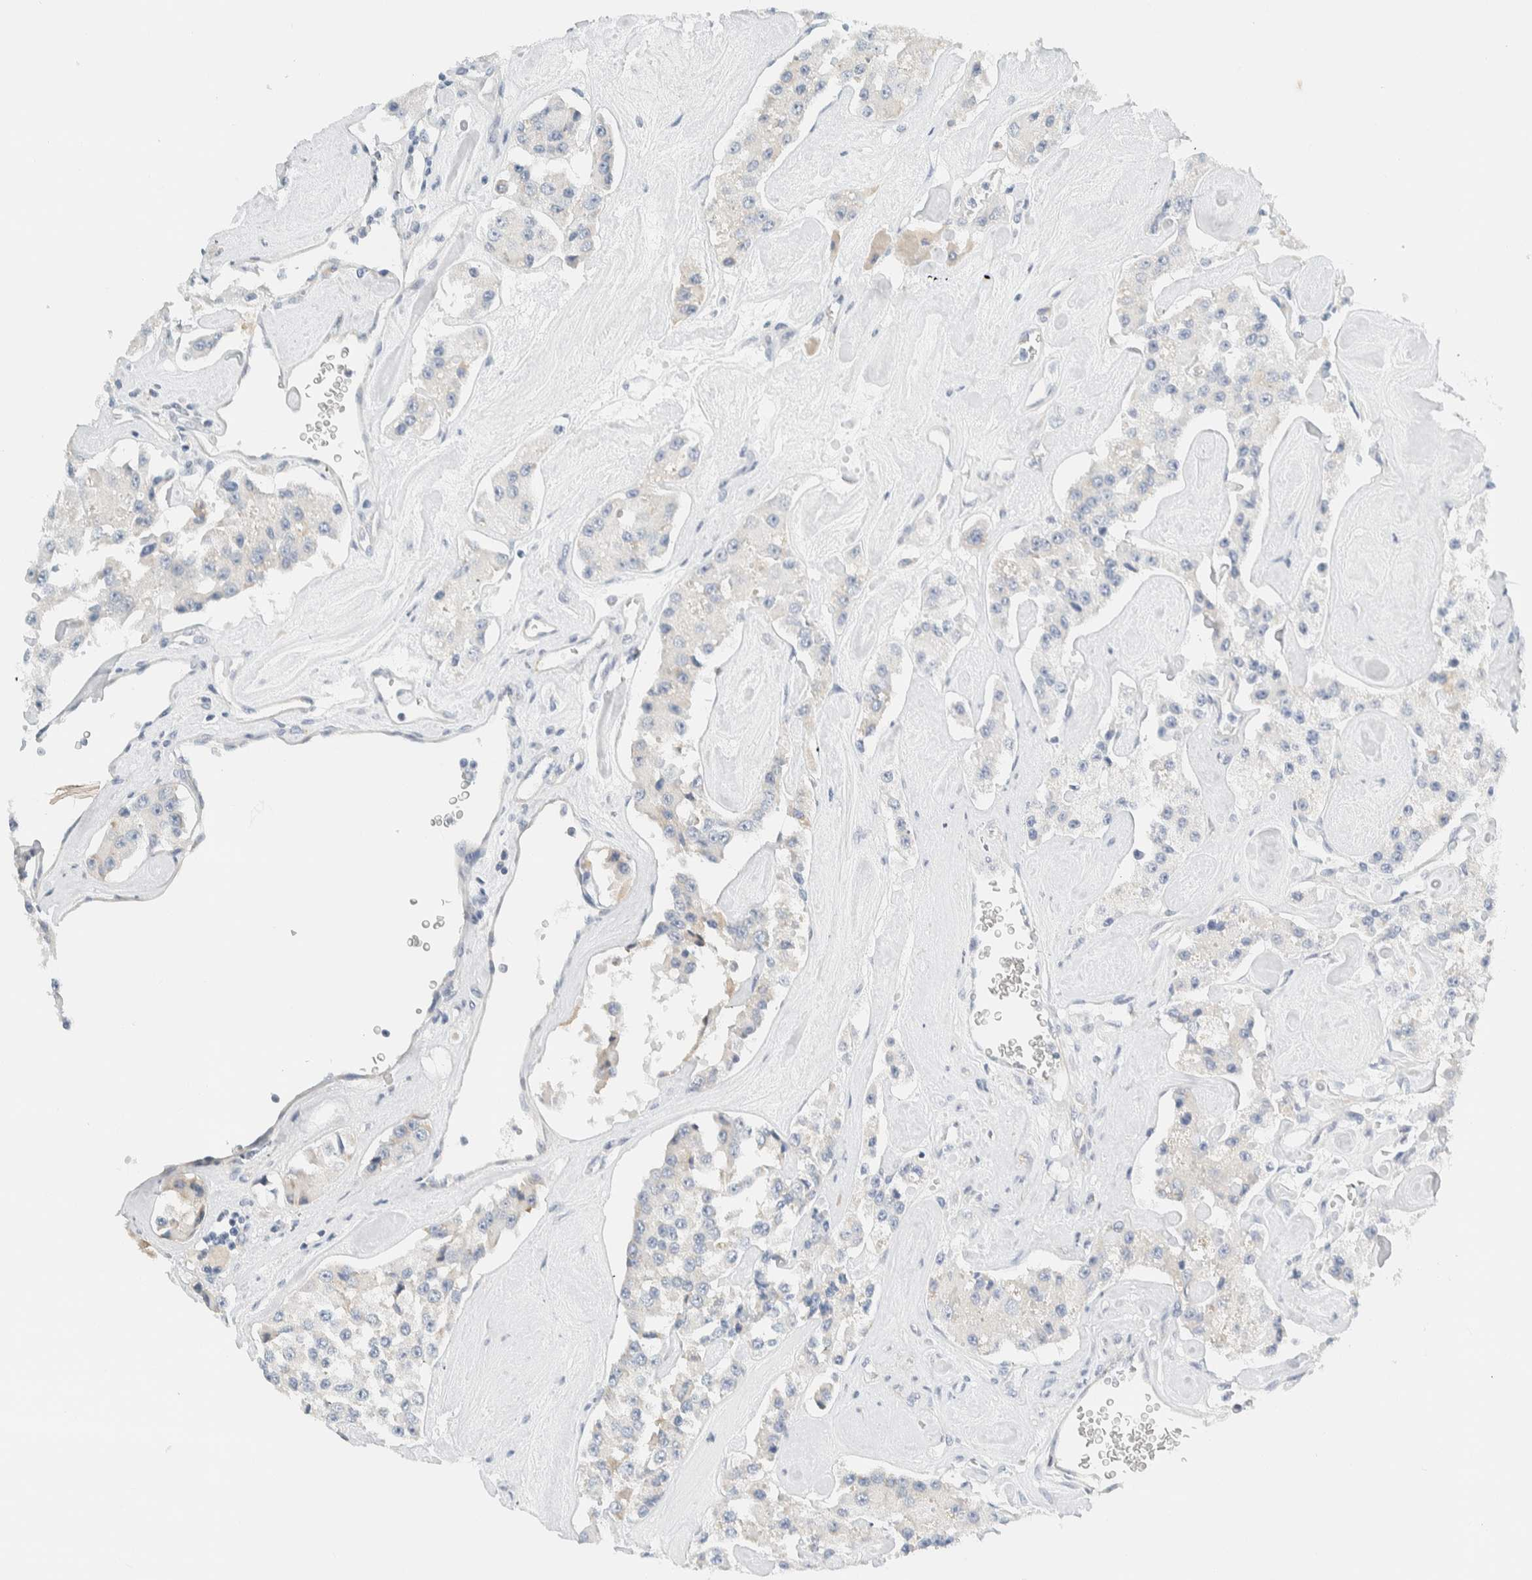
{"staining": {"intensity": "negative", "quantity": "none", "location": "none"}, "tissue": "carcinoid", "cell_type": "Tumor cells", "image_type": "cancer", "snomed": [{"axis": "morphology", "description": "Carcinoid, malignant, NOS"}, {"axis": "topography", "description": "Pancreas"}], "caption": "Immunohistochemical staining of carcinoid reveals no significant positivity in tumor cells. (DAB immunohistochemistry (IHC) visualized using brightfield microscopy, high magnification).", "gene": "ARHGAP27", "patient": {"sex": "male", "age": 41}}